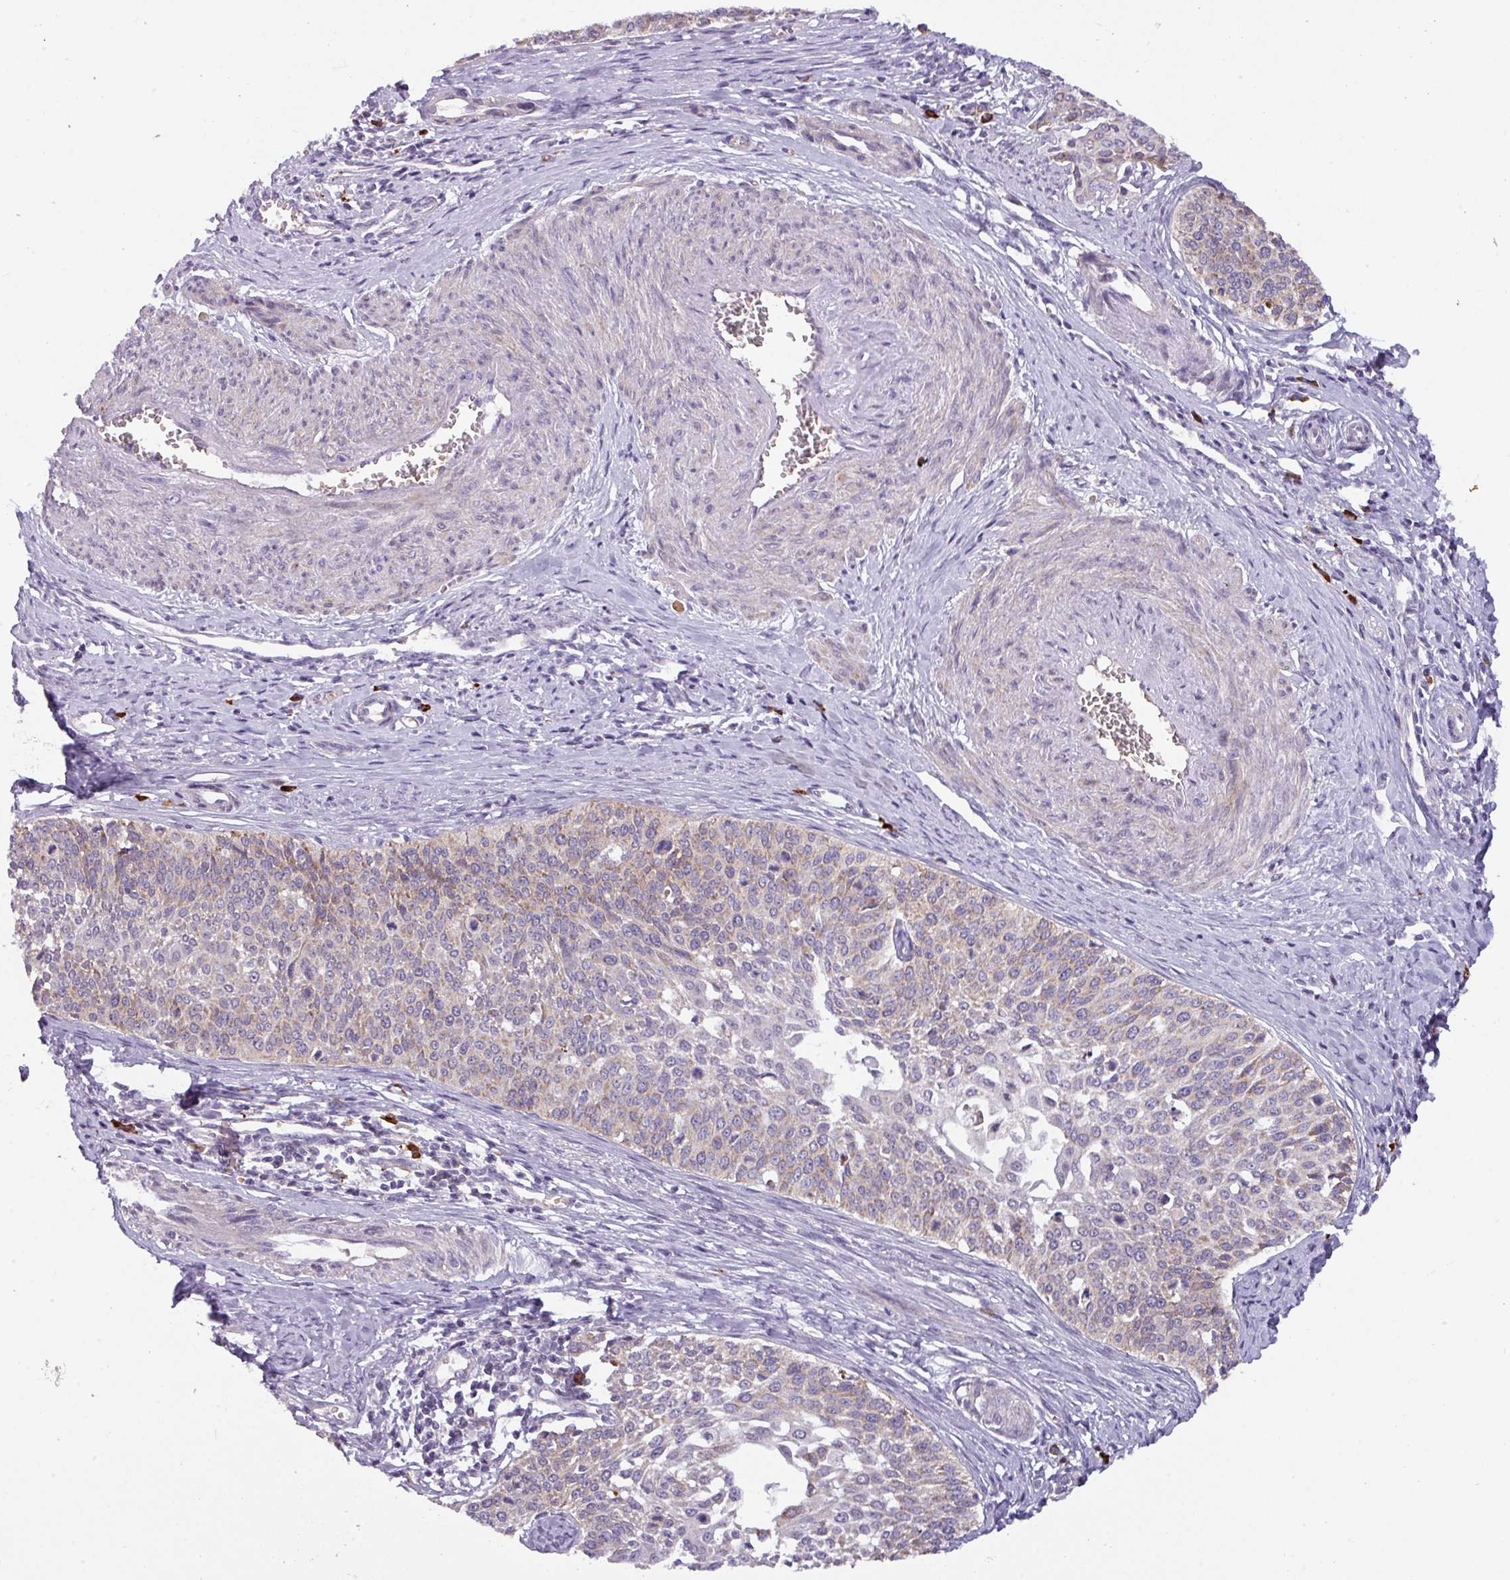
{"staining": {"intensity": "weak", "quantity": "25%-75%", "location": "cytoplasmic/membranous"}, "tissue": "cervical cancer", "cell_type": "Tumor cells", "image_type": "cancer", "snomed": [{"axis": "morphology", "description": "Squamous cell carcinoma, NOS"}, {"axis": "topography", "description": "Cervix"}], "caption": "Cervical cancer (squamous cell carcinoma) was stained to show a protein in brown. There is low levels of weak cytoplasmic/membranous staining in about 25%-75% of tumor cells.", "gene": "C2orf68", "patient": {"sex": "female", "age": 44}}